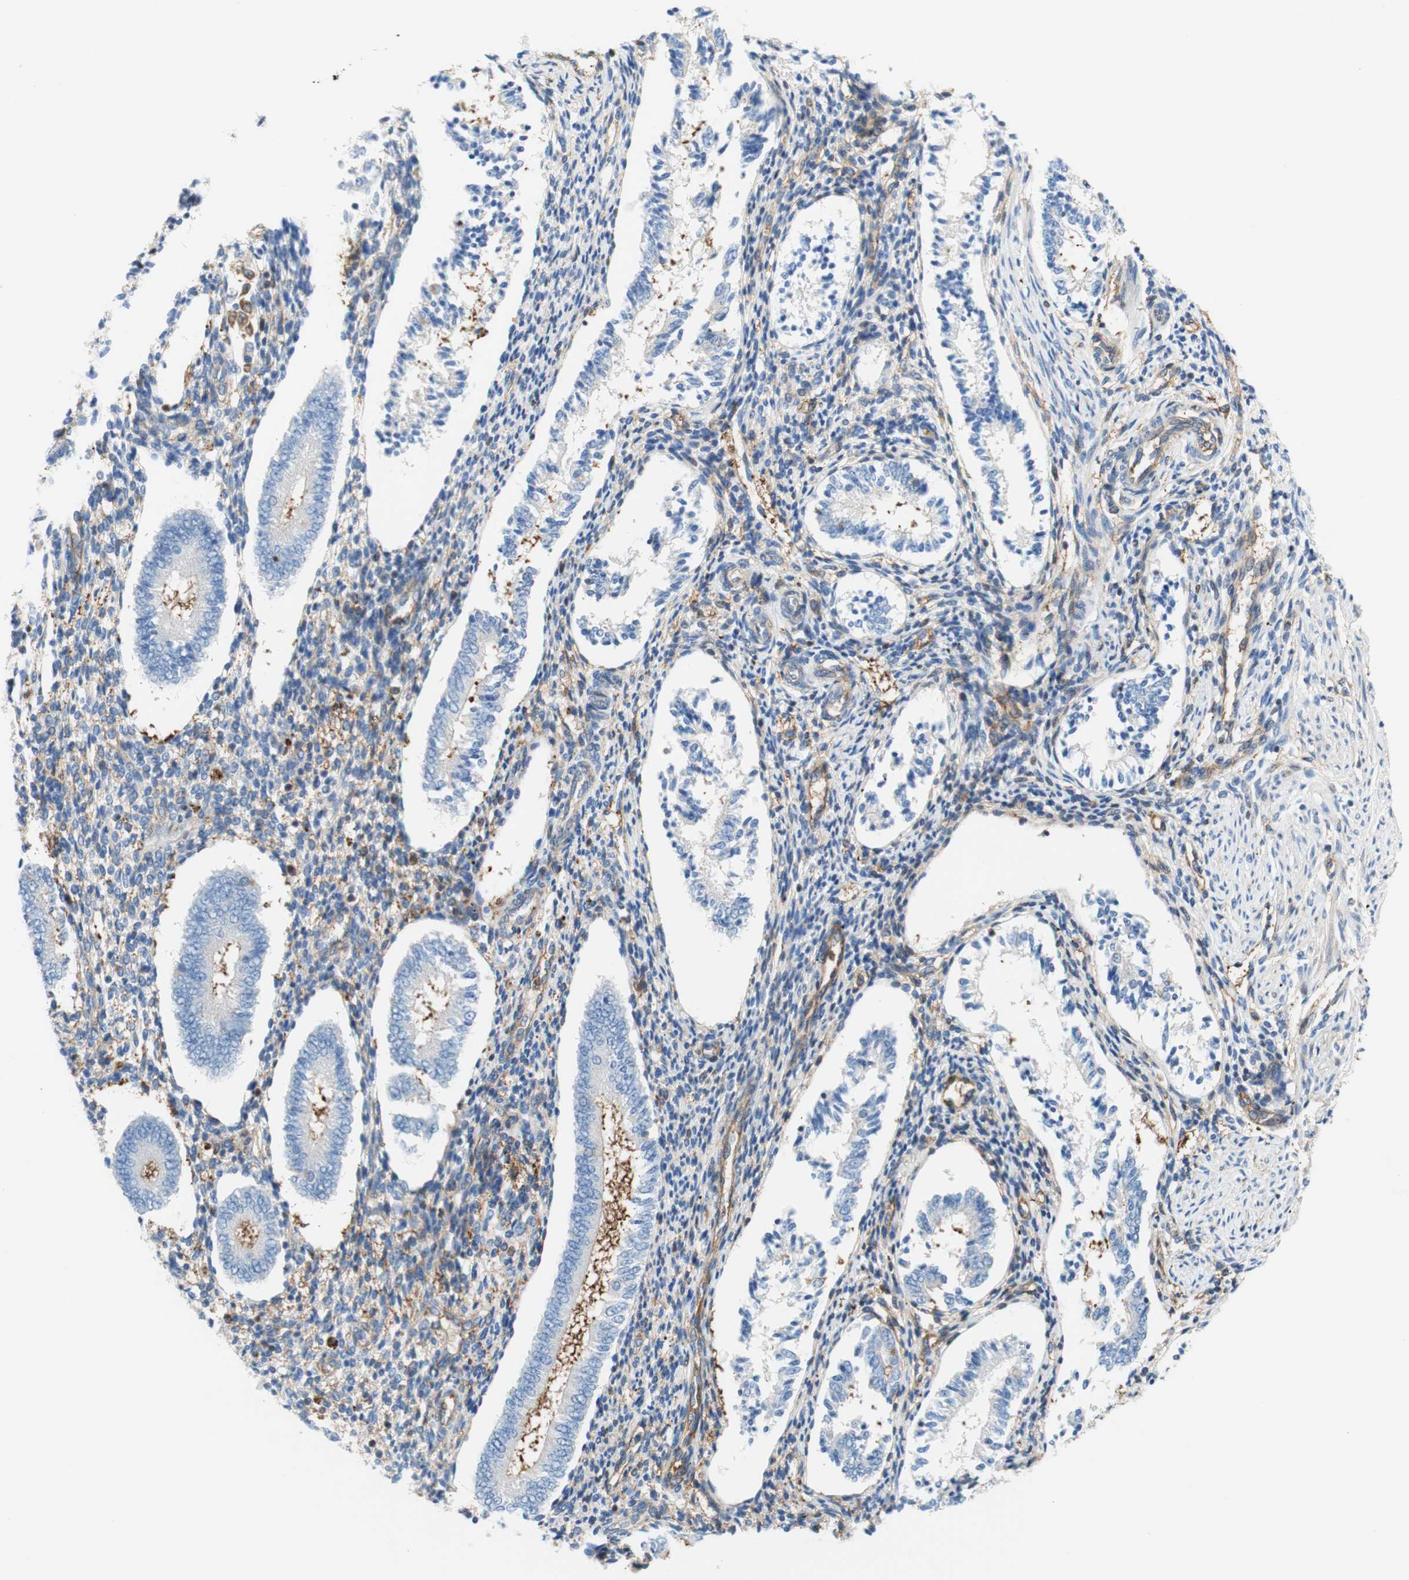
{"staining": {"intensity": "weak", "quantity": "25%-75%", "location": "cytoplasmic/membranous"}, "tissue": "endometrium", "cell_type": "Cells in endometrial stroma", "image_type": "normal", "snomed": [{"axis": "morphology", "description": "Normal tissue, NOS"}, {"axis": "topography", "description": "Endometrium"}], "caption": "Cells in endometrial stroma demonstrate weak cytoplasmic/membranous staining in about 25%-75% of cells in benign endometrium.", "gene": "STOM", "patient": {"sex": "female", "age": 42}}